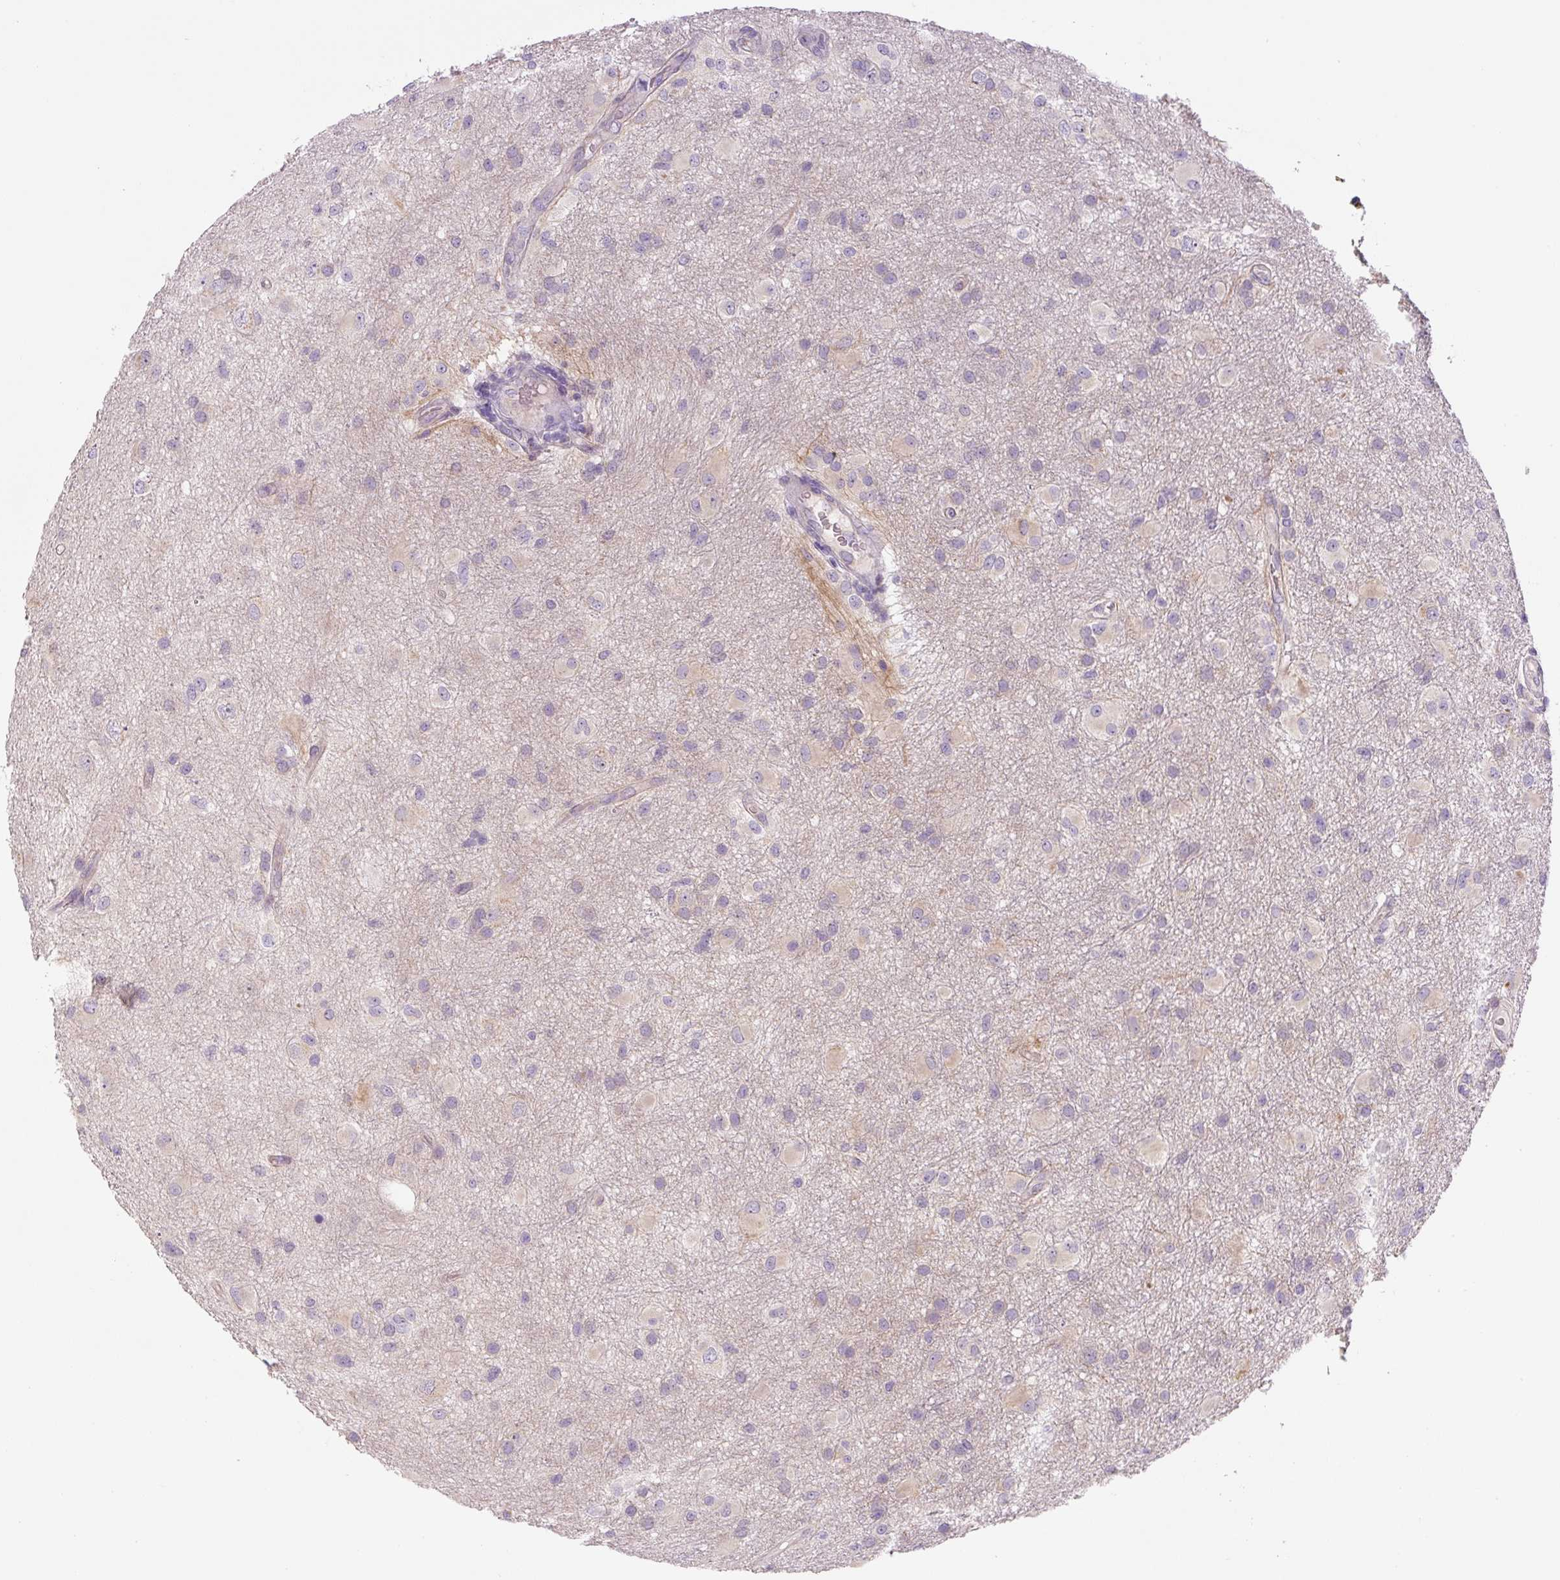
{"staining": {"intensity": "weak", "quantity": "<25%", "location": "cytoplasmic/membranous"}, "tissue": "glioma", "cell_type": "Tumor cells", "image_type": "cancer", "snomed": [{"axis": "morphology", "description": "Glioma, malignant, High grade"}, {"axis": "topography", "description": "Brain"}], "caption": "Tumor cells show no significant protein positivity in malignant high-grade glioma.", "gene": "YIF1B", "patient": {"sex": "male", "age": 53}}